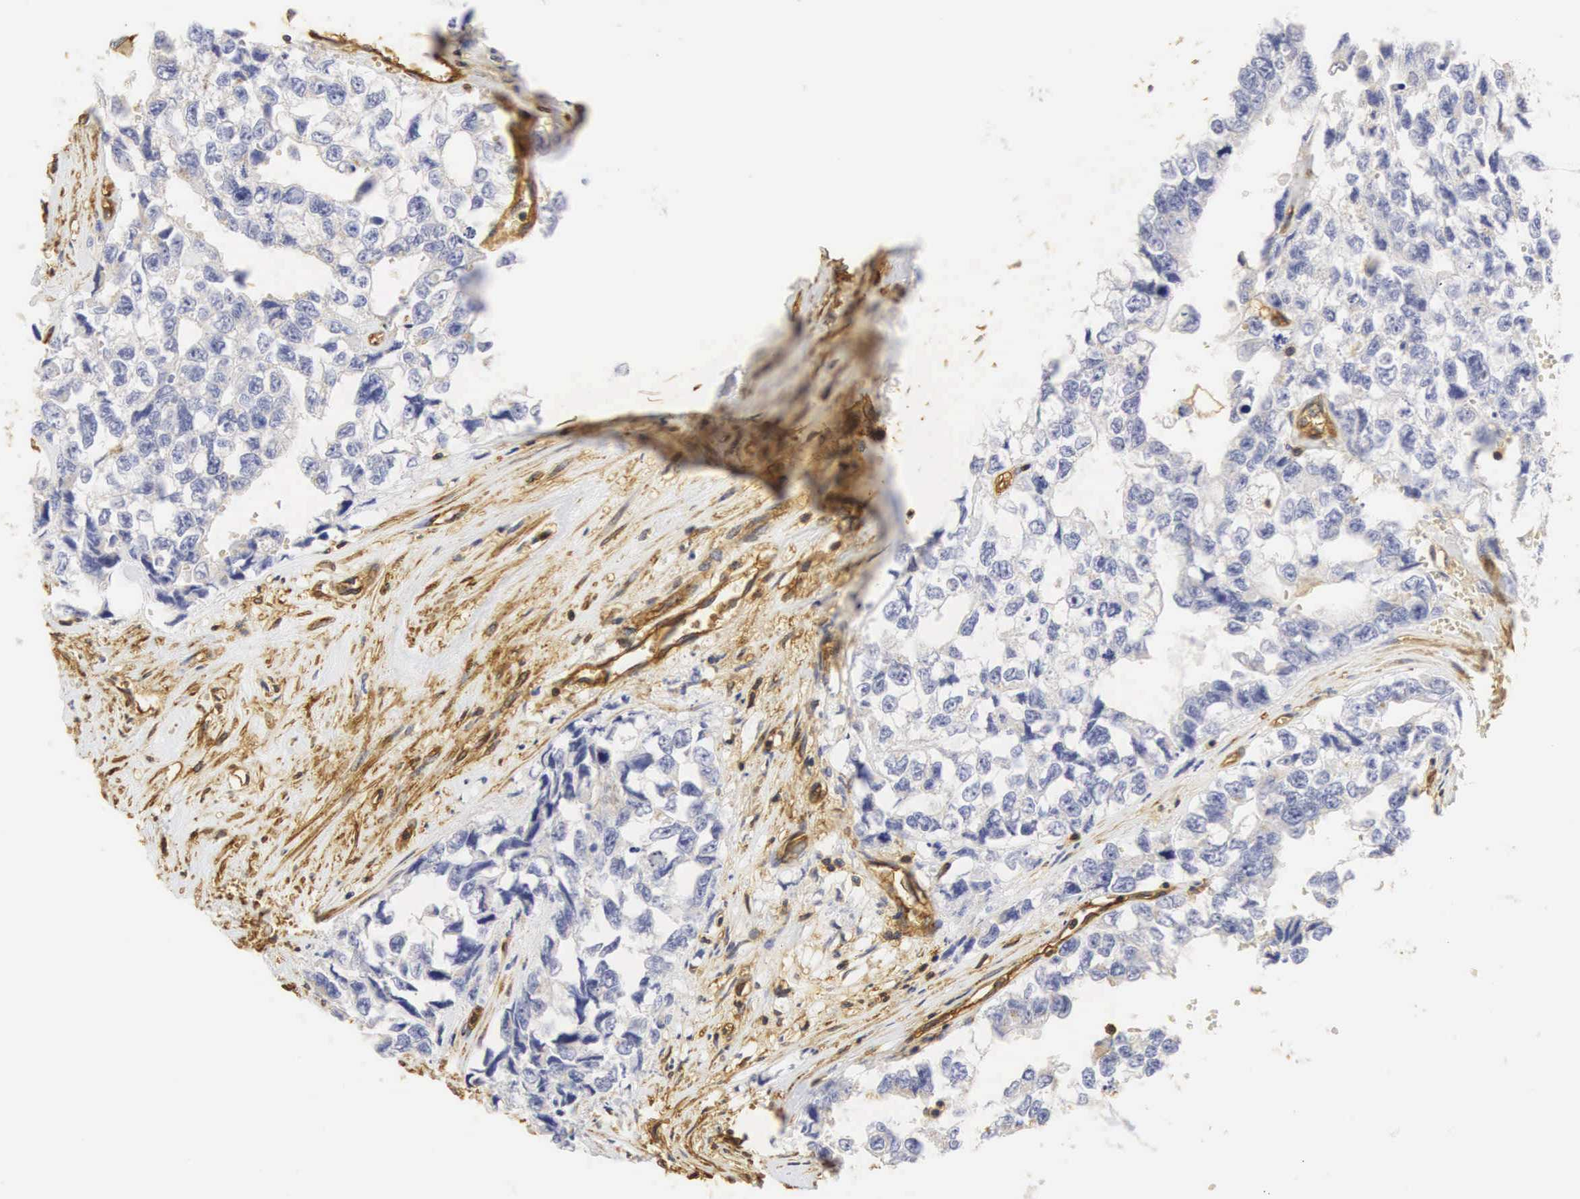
{"staining": {"intensity": "negative", "quantity": "none", "location": "none"}, "tissue": "testis cancer", "cell_type": "Tumor cells", "image_type": "cancer", "snomed": [{"axis": "morphology", "description": "Carcinoma, Embryonal, NOS"}, {"axis": "topography", "description": "Testis"}], "caption": "Testis cancer (embryonal carcinoma) stained for a protein using IHC reveals no staining tumor cells.", "gene": "CD99", "patient": {"sex": "male", "age": 31}}